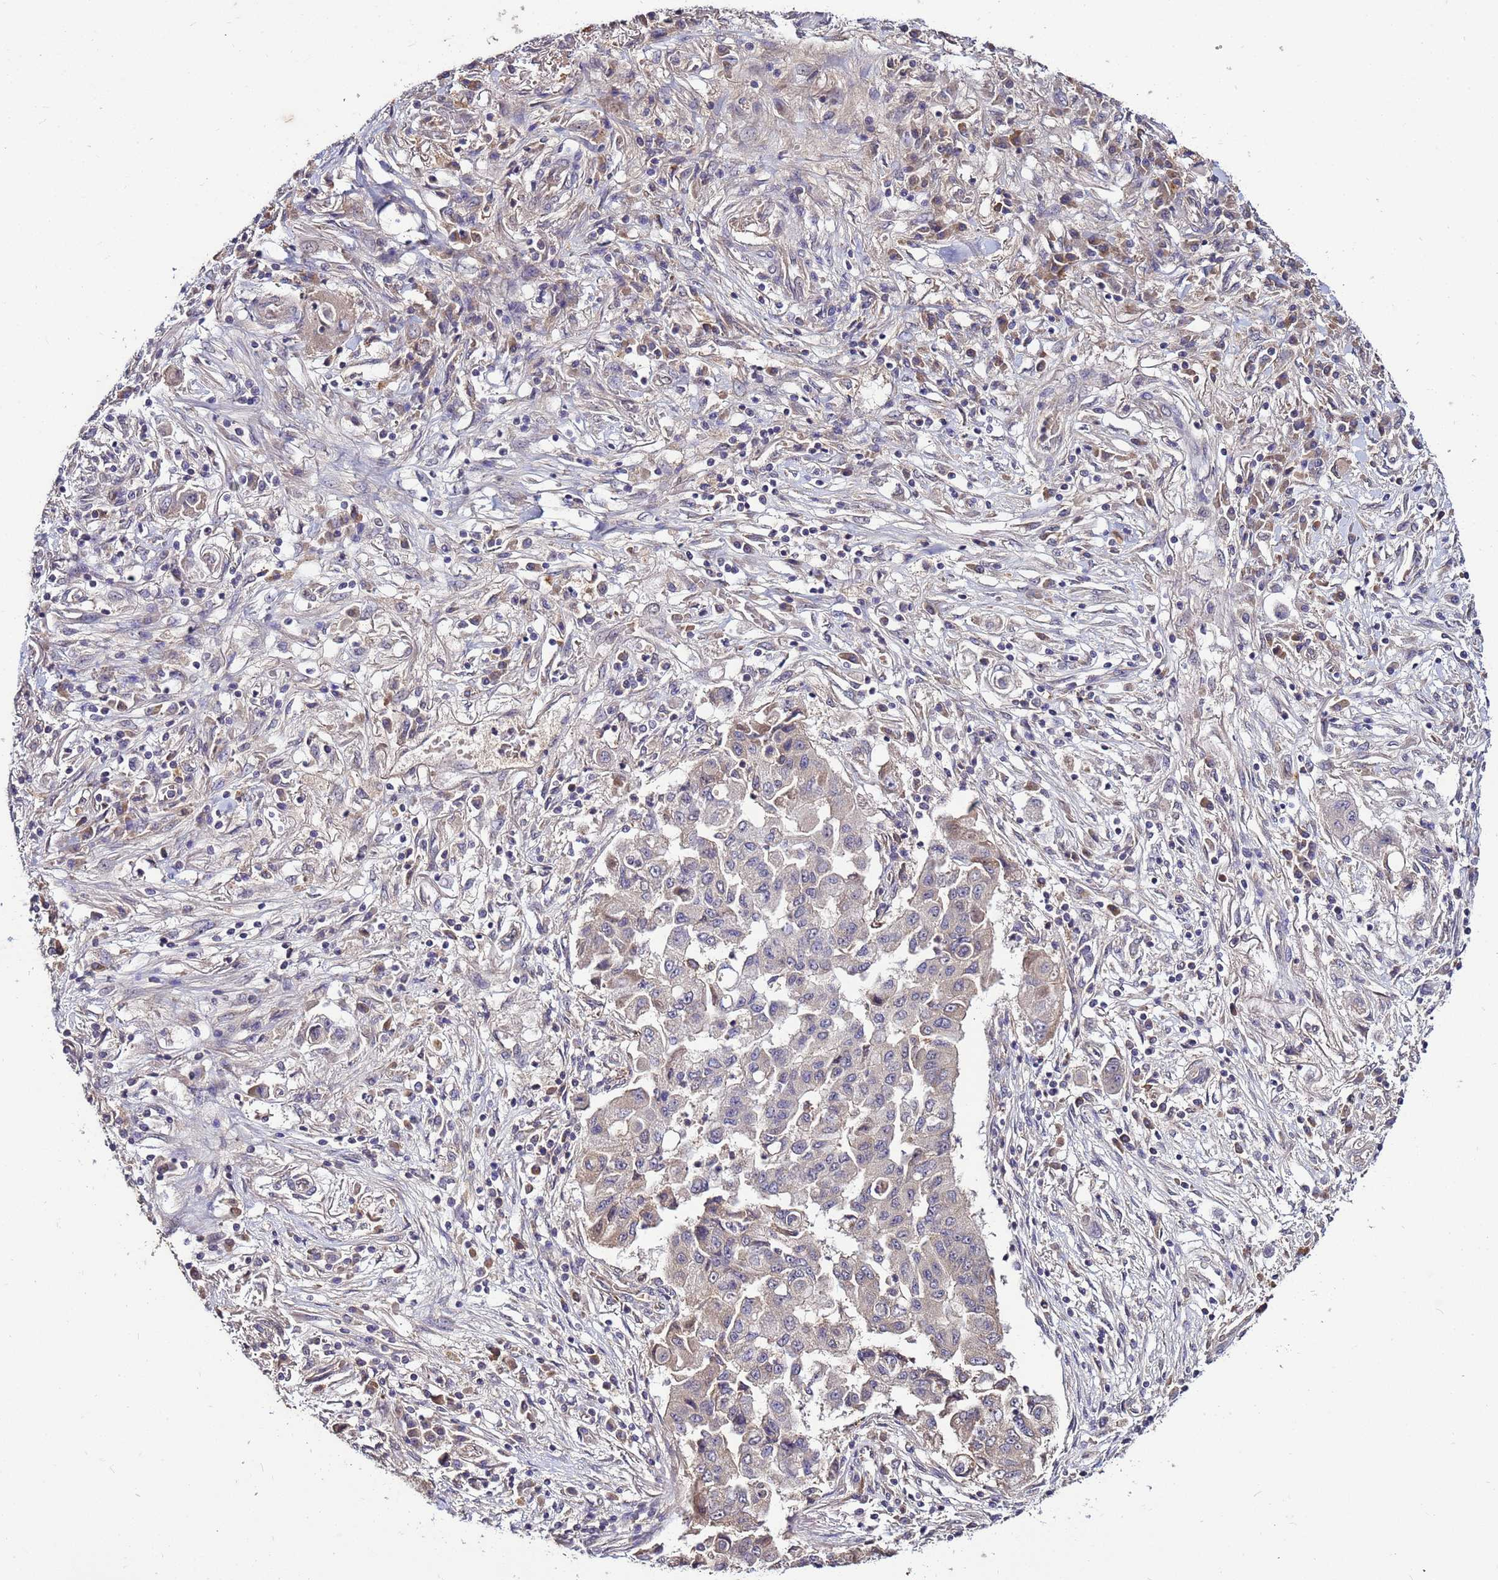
{"staining": {"intensity": "negative", "quantity": "none", "location": "none"}, "tissue": "lung cancer", "cell_type": "Tumor cells", "image_type": "cancer", "snomed": [{"axis": "morphology", "description": "Squamous cell carcinoma, NOS"}, {"axis": "topography", "description": "Lung"}], "caption": "Histopathology image shows no protein staining in tumor cells of squamous cell carcinoma (lung) tissue. (DAB immunohistochemistry with hematoxylin counter stain).", "gene": "GSPT2", "patient": {"sex": "male", "age": 74}}